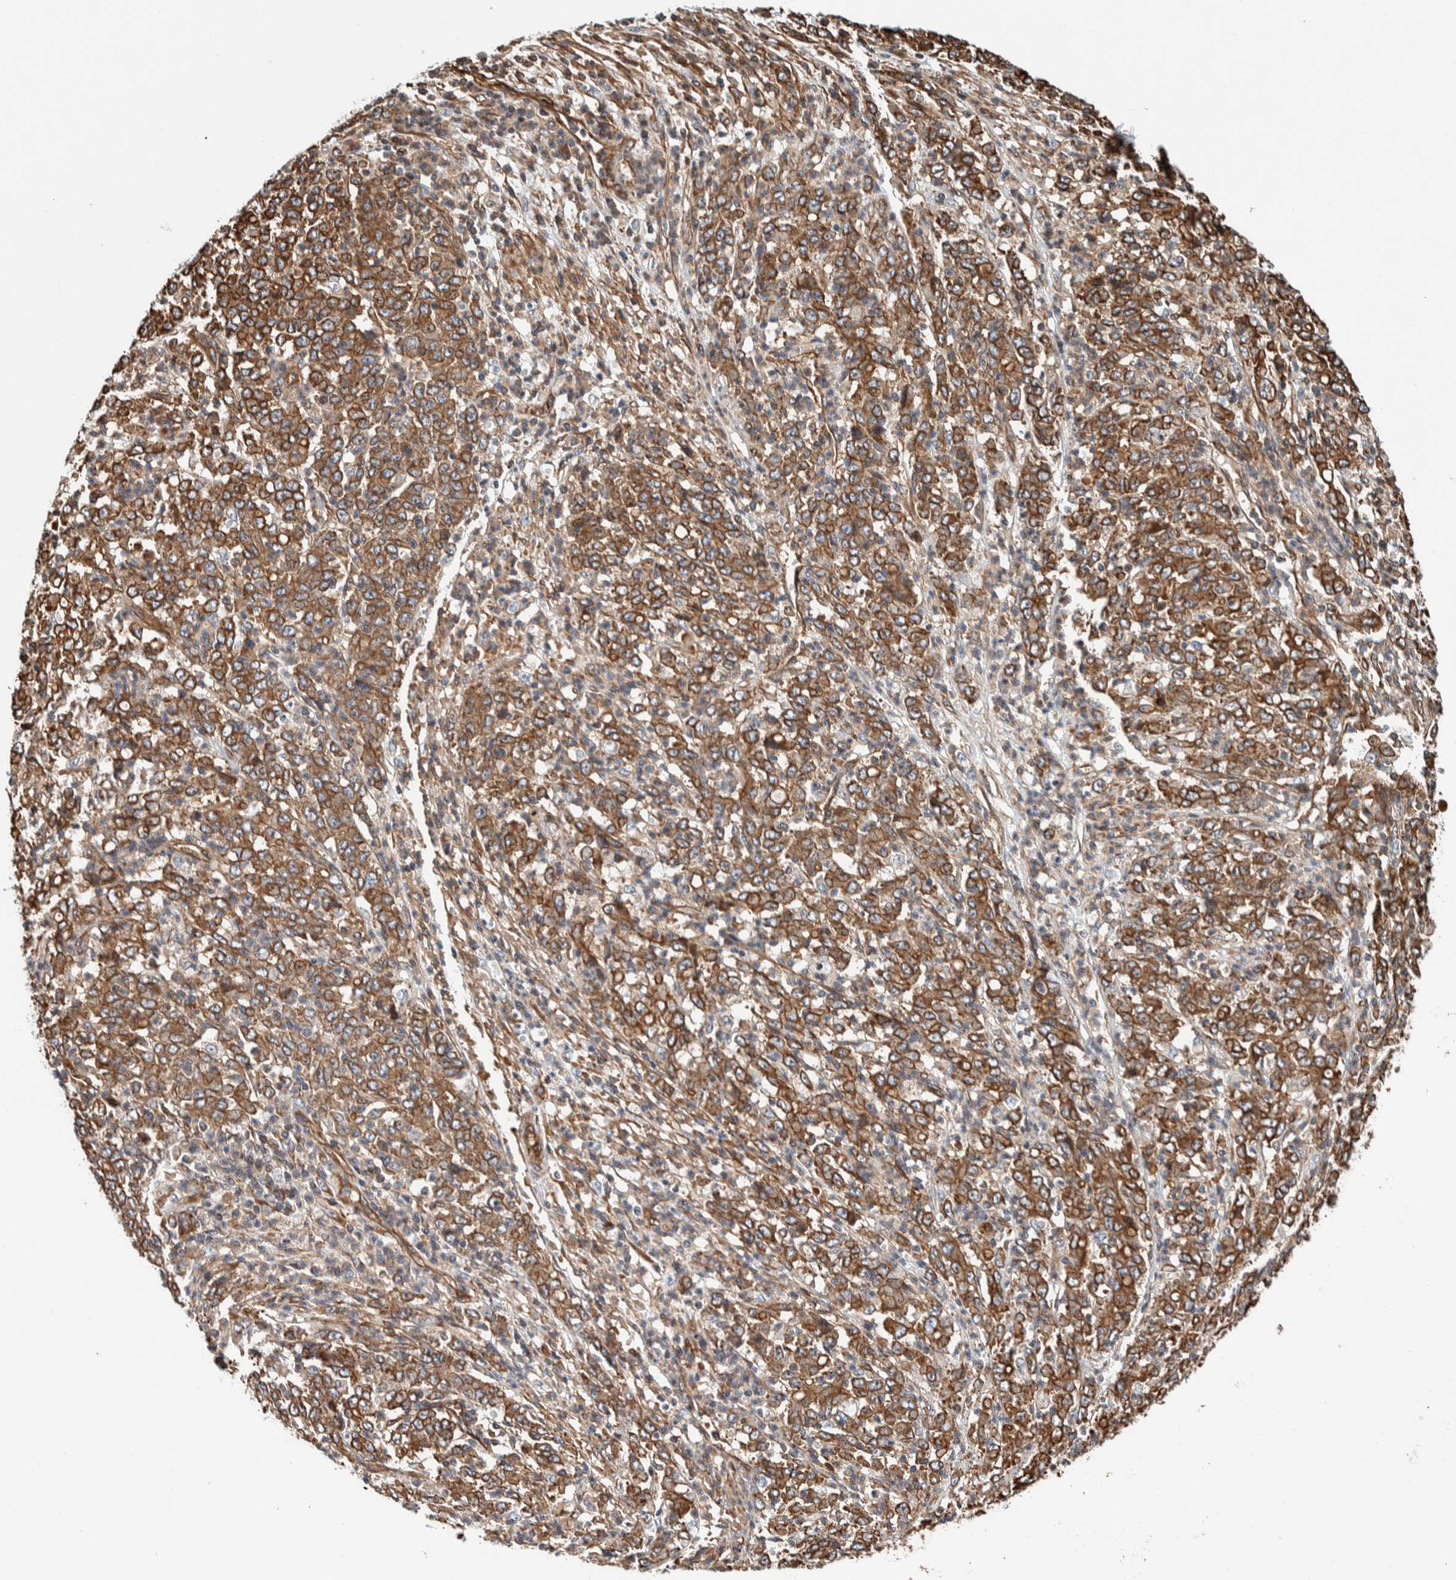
{"staining": {"intensity": "moderate", "quantity": ">75%", "location": "cytoplasmic/membranous"}, "tissue": "stomach cancer", "cell_type": "Tumor cells", "image_type": "cancer", "snomed": [{"axis": "morphology", "description": "Adenocarcinoma, NOS"}, {"axis": "topography", "description": "Stomach, lower"}], "caption": "Immunohistochemistry (IHC) staining of adenocarcinoma (stomach), which demonstrates medium levels of moderate cytoplasmic/membranous expression in approximately >75% of tumor cells indicating moderate cytoplasmic/membranous protein expression. The staining was performed using DAB (3,3'-diaminobenzidine) (brown) for protein detection and nuclei were counterstained in hematoxylin (blue).", "gene": "PKD1L1", "patient": {"sex": "female", "age": 71}}